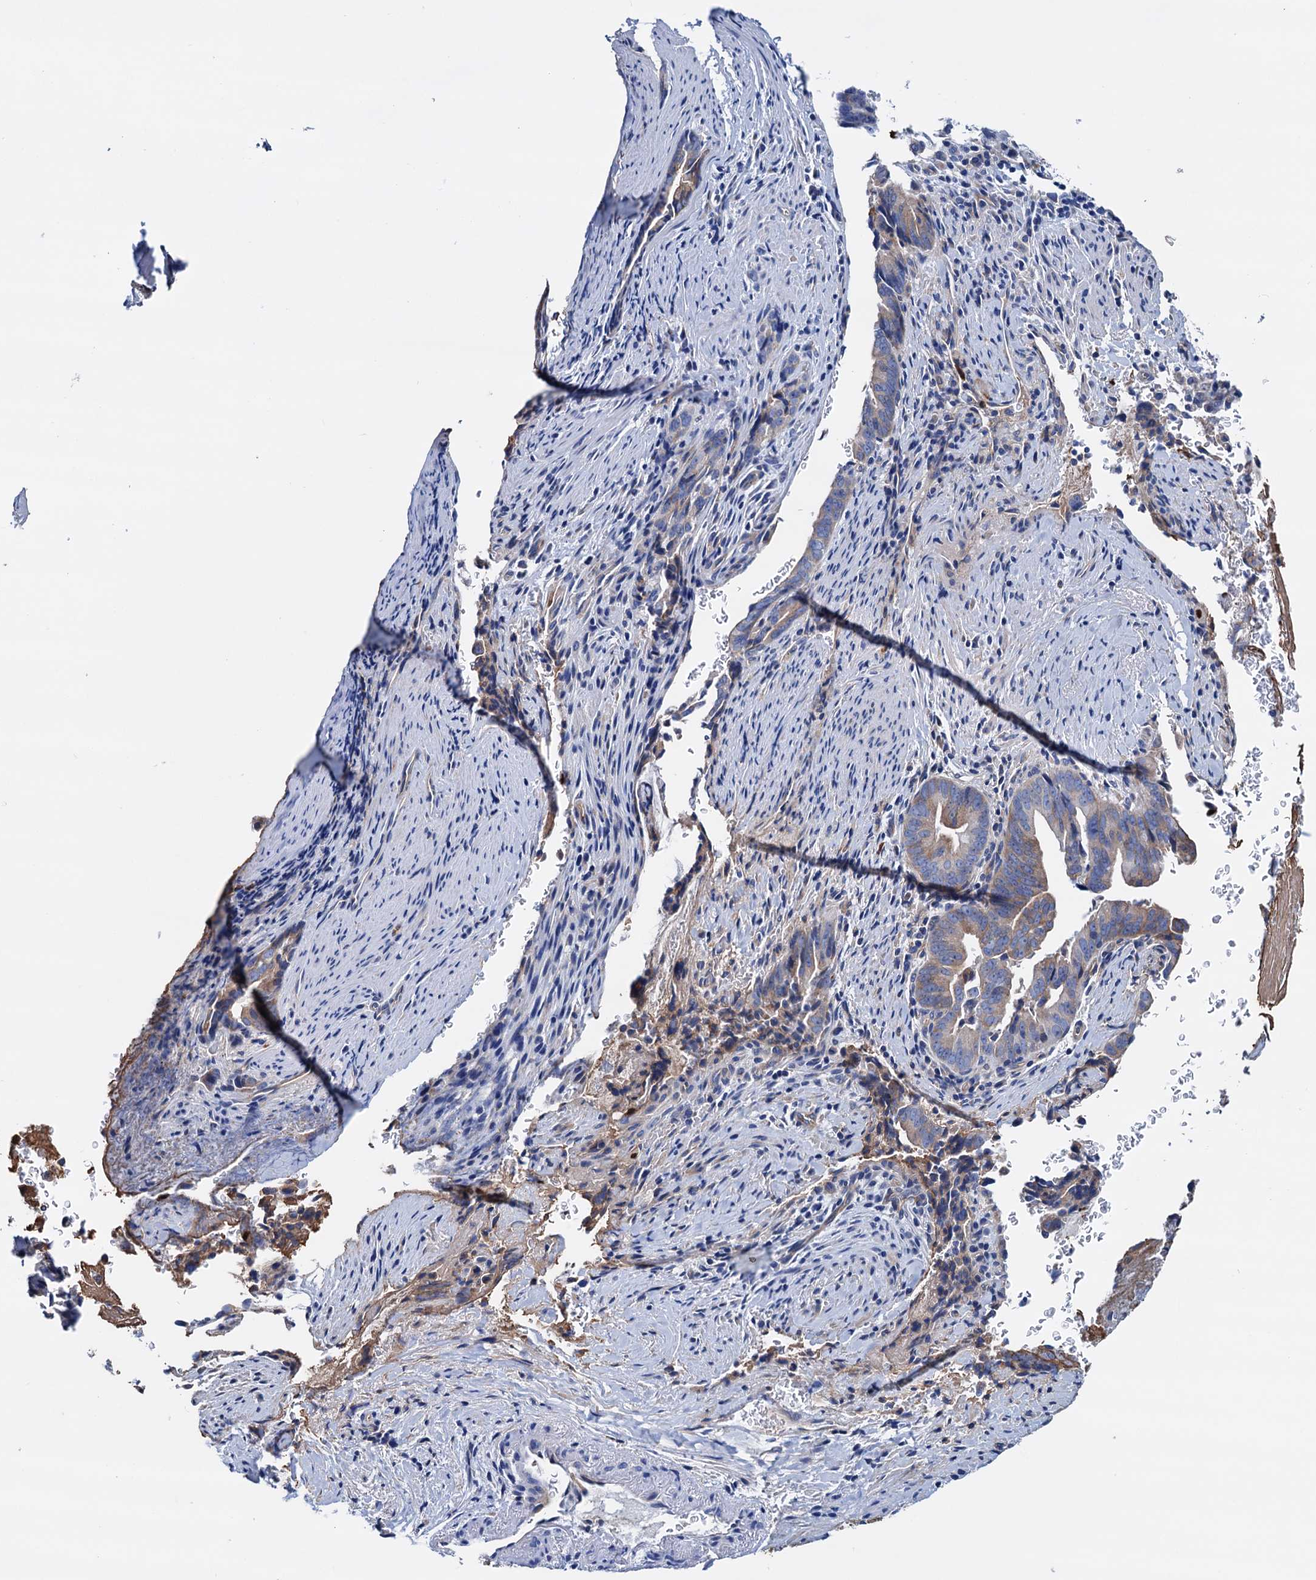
{"staining": {"intensity": "weak", "quantity": "25%-75%", "location": "cytoplasmic/membranous"}, "tissue": "pancreatic cancer", "cell_type": "Tumor cells", "image_type": "cancer", "snomed": [{"axis": "morphology", "description": "Adenocarcinoma, NOS"}, {"axis": "topography", "description": "Pancreas"}], "caption": "Tumor cells reveal weak cytoplasmic/membranous expression in about 25%-75% of cells in adenocarcinoma (pancreatic).", "gene": "RASSF9", "patient": {"sex": "female", "age": 63}}